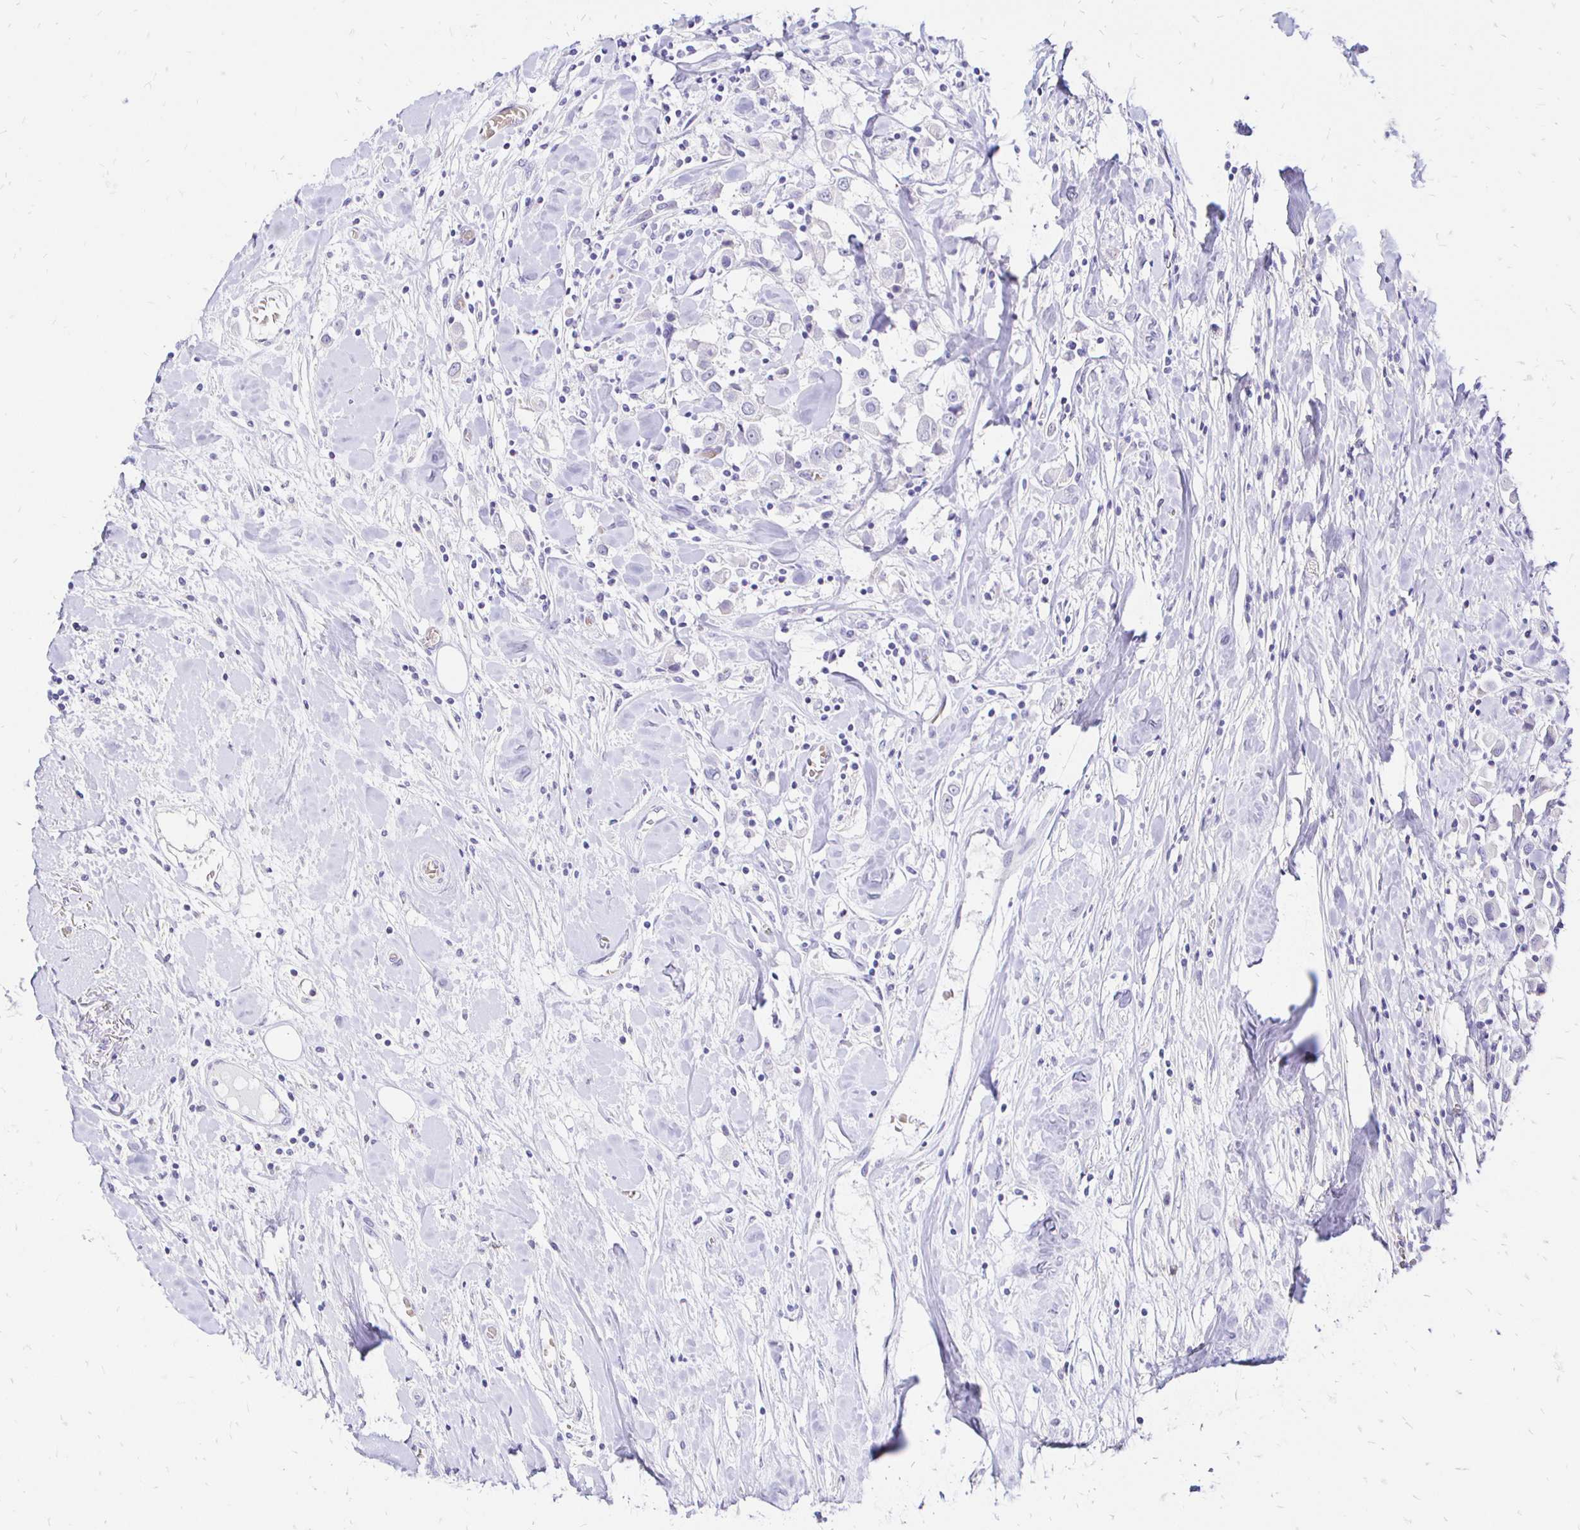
{"staining": {"intensity": "negative", "quantity": "none", "location": "none"}, "tissue": "breast cancer", "cell_type": "Tumor cells", "image_type": "cancer", "snomed": [{"axis": "morphology", "description": "Duct carcinoma"}, {"axis": "topography", "description": "Breast"}], "caption": "Tumor cells are negative for protein expression in human breast invasive ductal carcinoma.", "gene": "IRGC", "patient": {"sex": "female", "age": 61}}